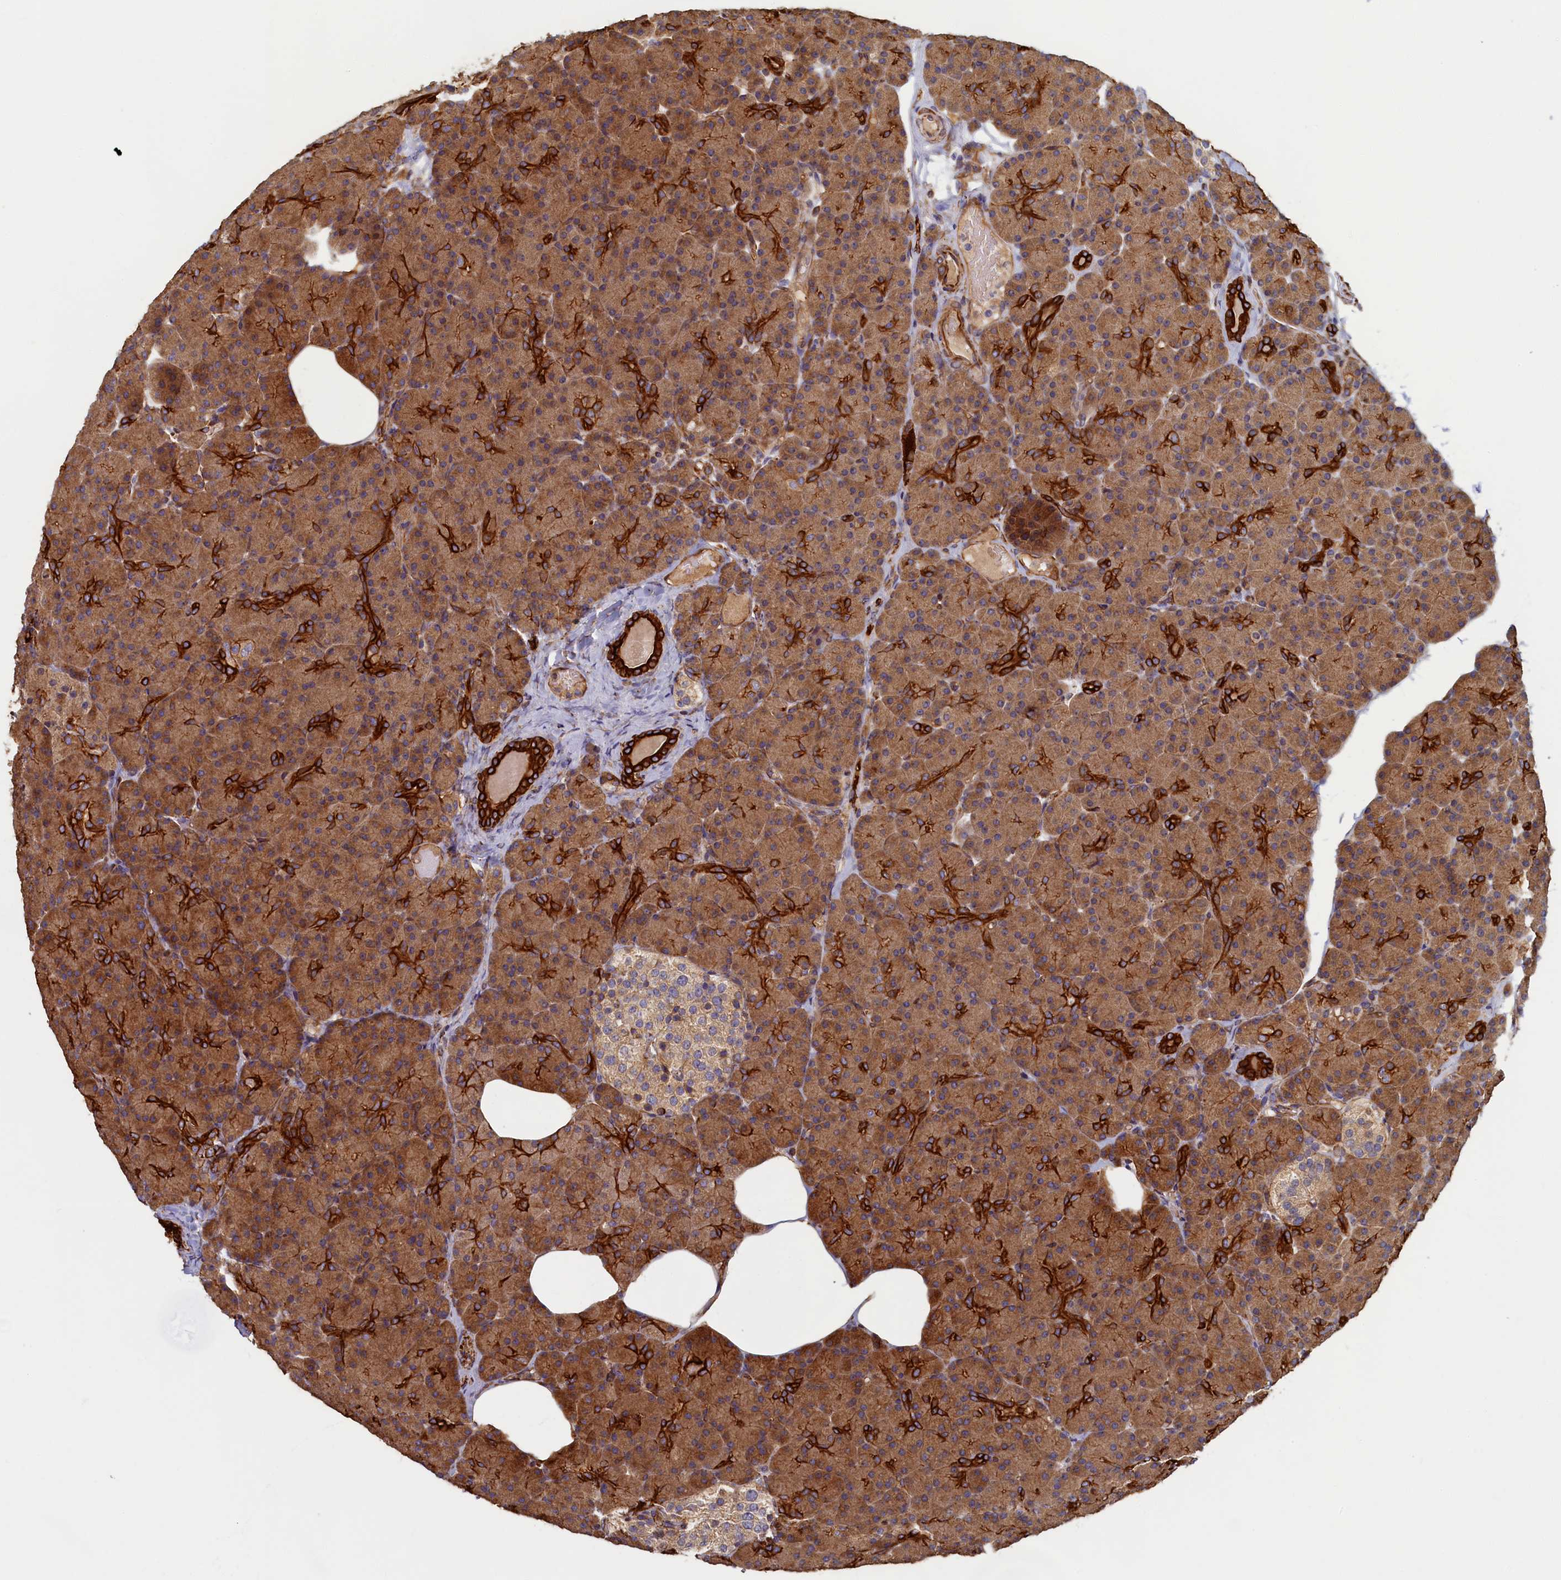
{"staining": {"intensity": "strong", "quantity": "25%-75%", "location": "cytoplasmic/membranous"}, "tissue": "pancreas", "cell_type": "Exocrine glandular cells", "image_type": "normal", "snomed": [{"axis": "morphology", "description": "Normal tissue, NOS"}, {"axis": "topography", "description": "Pancreas"}], "caption": "This image demonstrates immunohistochemistry (IHC) staining of unremarkable pancreas, with high strong cytoplasmic/membranous staining in approximately 25%-75% of exocrine glandular cells.", "gene": "LRRC57", "patient": {"sex": "female", "age": 43}}